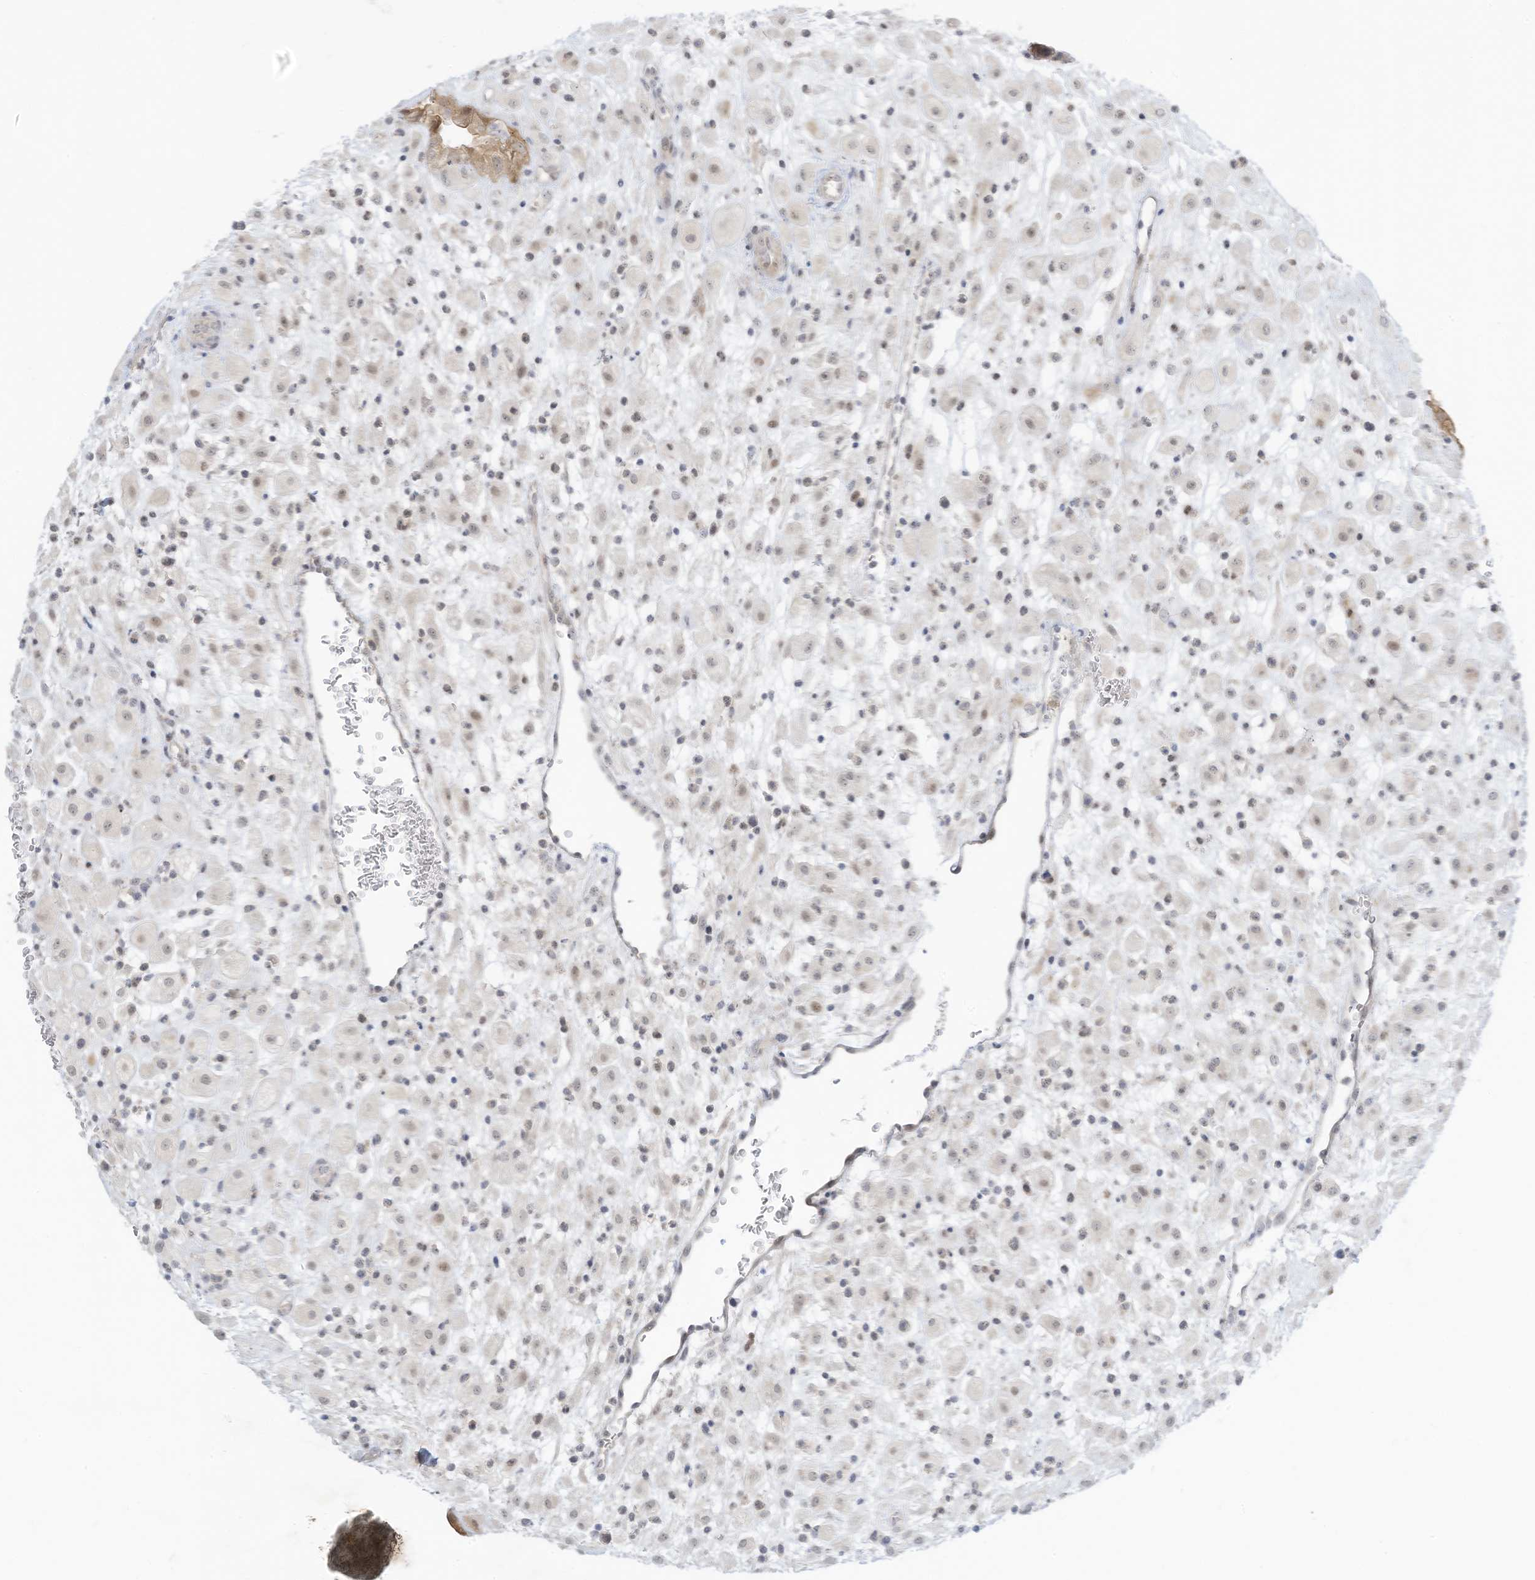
{"staining": {"intensity": "weak", "quantity": ">75%", "location": "nuclear"}, "tissue": "placenta", "cell_type": "Decidual cells", "image_type": "normal", "snomed": [{"axis": "morphology", "description": "Normal tissue, NOS"}, {"axis": "topography", "description": "Placenta"}], "caption": "This image demonstrates IHC staining of benign placenta, with low weak nuclear staining in approximately >75% of decidual cells.", "gene": "ASPRV1", "patient": {"sex": "female", "age": 35}}